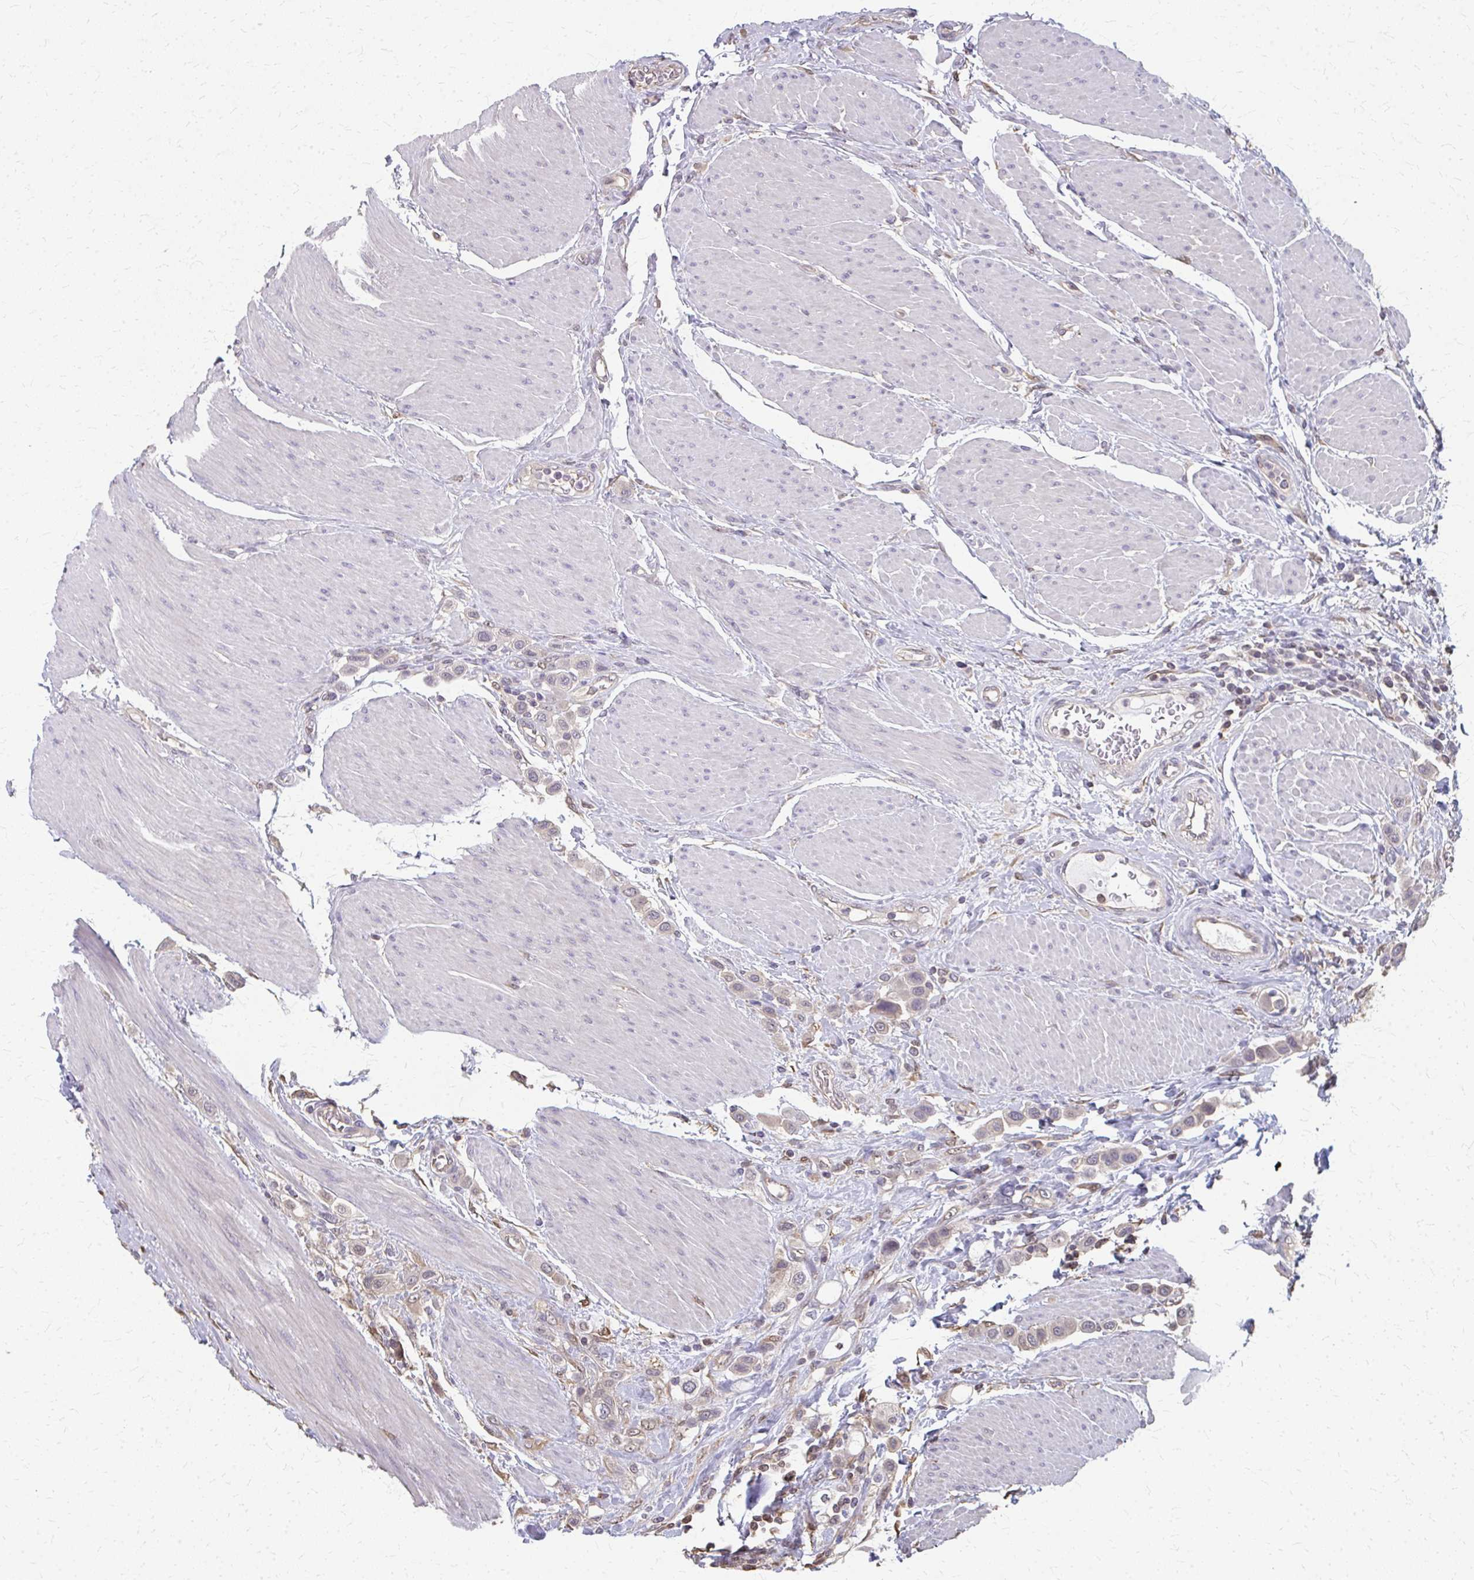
{"staining": {"intensity": "weak", "quantity": "<25%", "location": "cytoplasmic/membranous"}, "tissue": "urothelial cancer", "cell_type": "Tumor cells", "image_type": "cancer", "snomed": [{"axis": "morphology", "description": "Urothelial carcinoma, High grade"}, {"axis": "topography", "description": "Urinary bladder"}], "caption": "Urothelial cancer was stained to show a protein in brown. There is no significant positivity in tumor cells.", "gene": "RABGAP1L", "patient": {"sex": "male", "age": 50}}